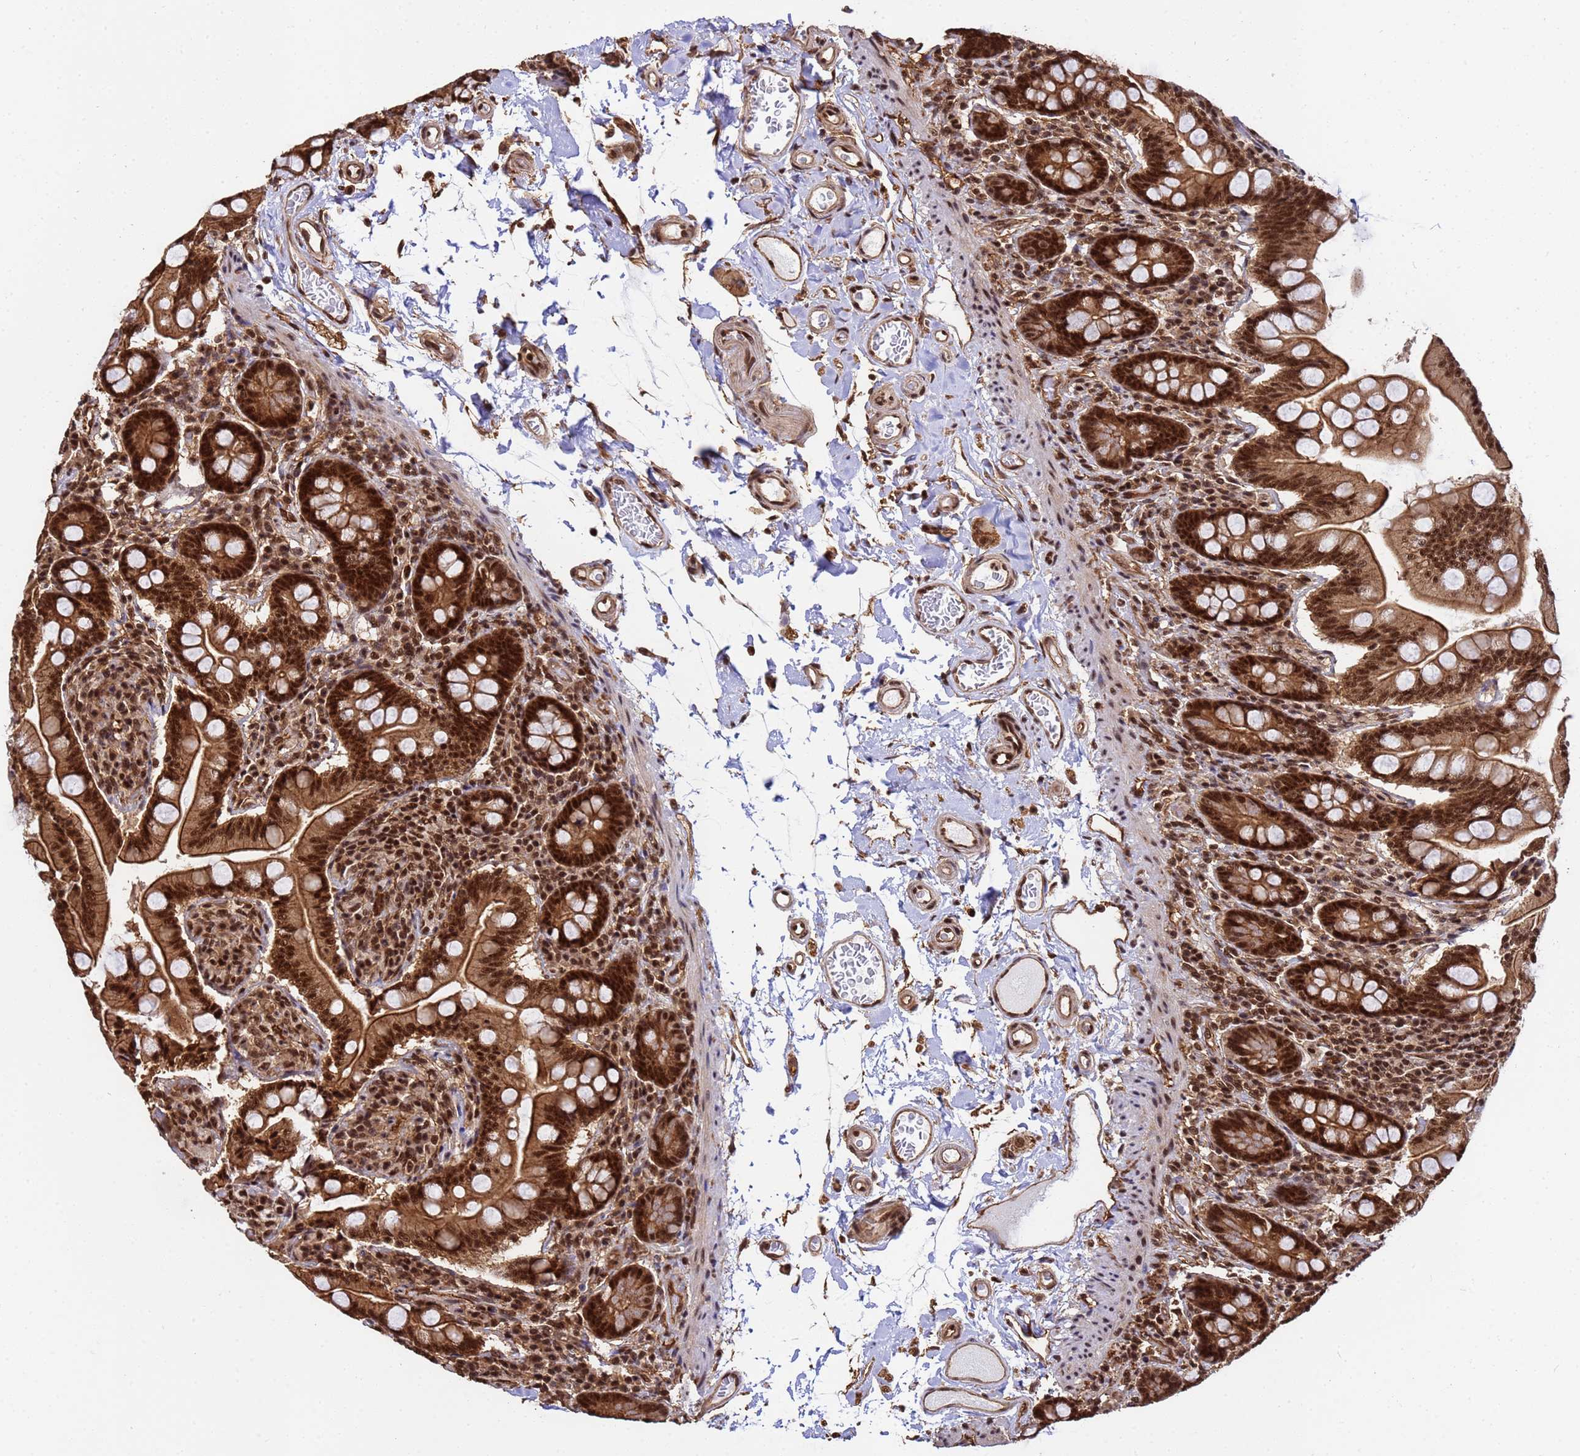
{"staining": {"intensity": "strong", "quantity": ">75%", "location": "cytoplasmic/membranous,nuclear"}, "tissue": "small intestine", "cell_type": "Glandular cells", "image_type": "normal", "snomed": [{"axis": "morphology", "description": "Normal tissue, NOS"}, {"axis": "topography", "description": "Small intestine"}], "caption": "Small intestine stained for a protein (brown) shows strong cytoplasmic/membranous,nuclear positive staining in approximately >75% of glandular cells.", "gene": "SYF2", "patient": {"sex": "female", "age": 64}}